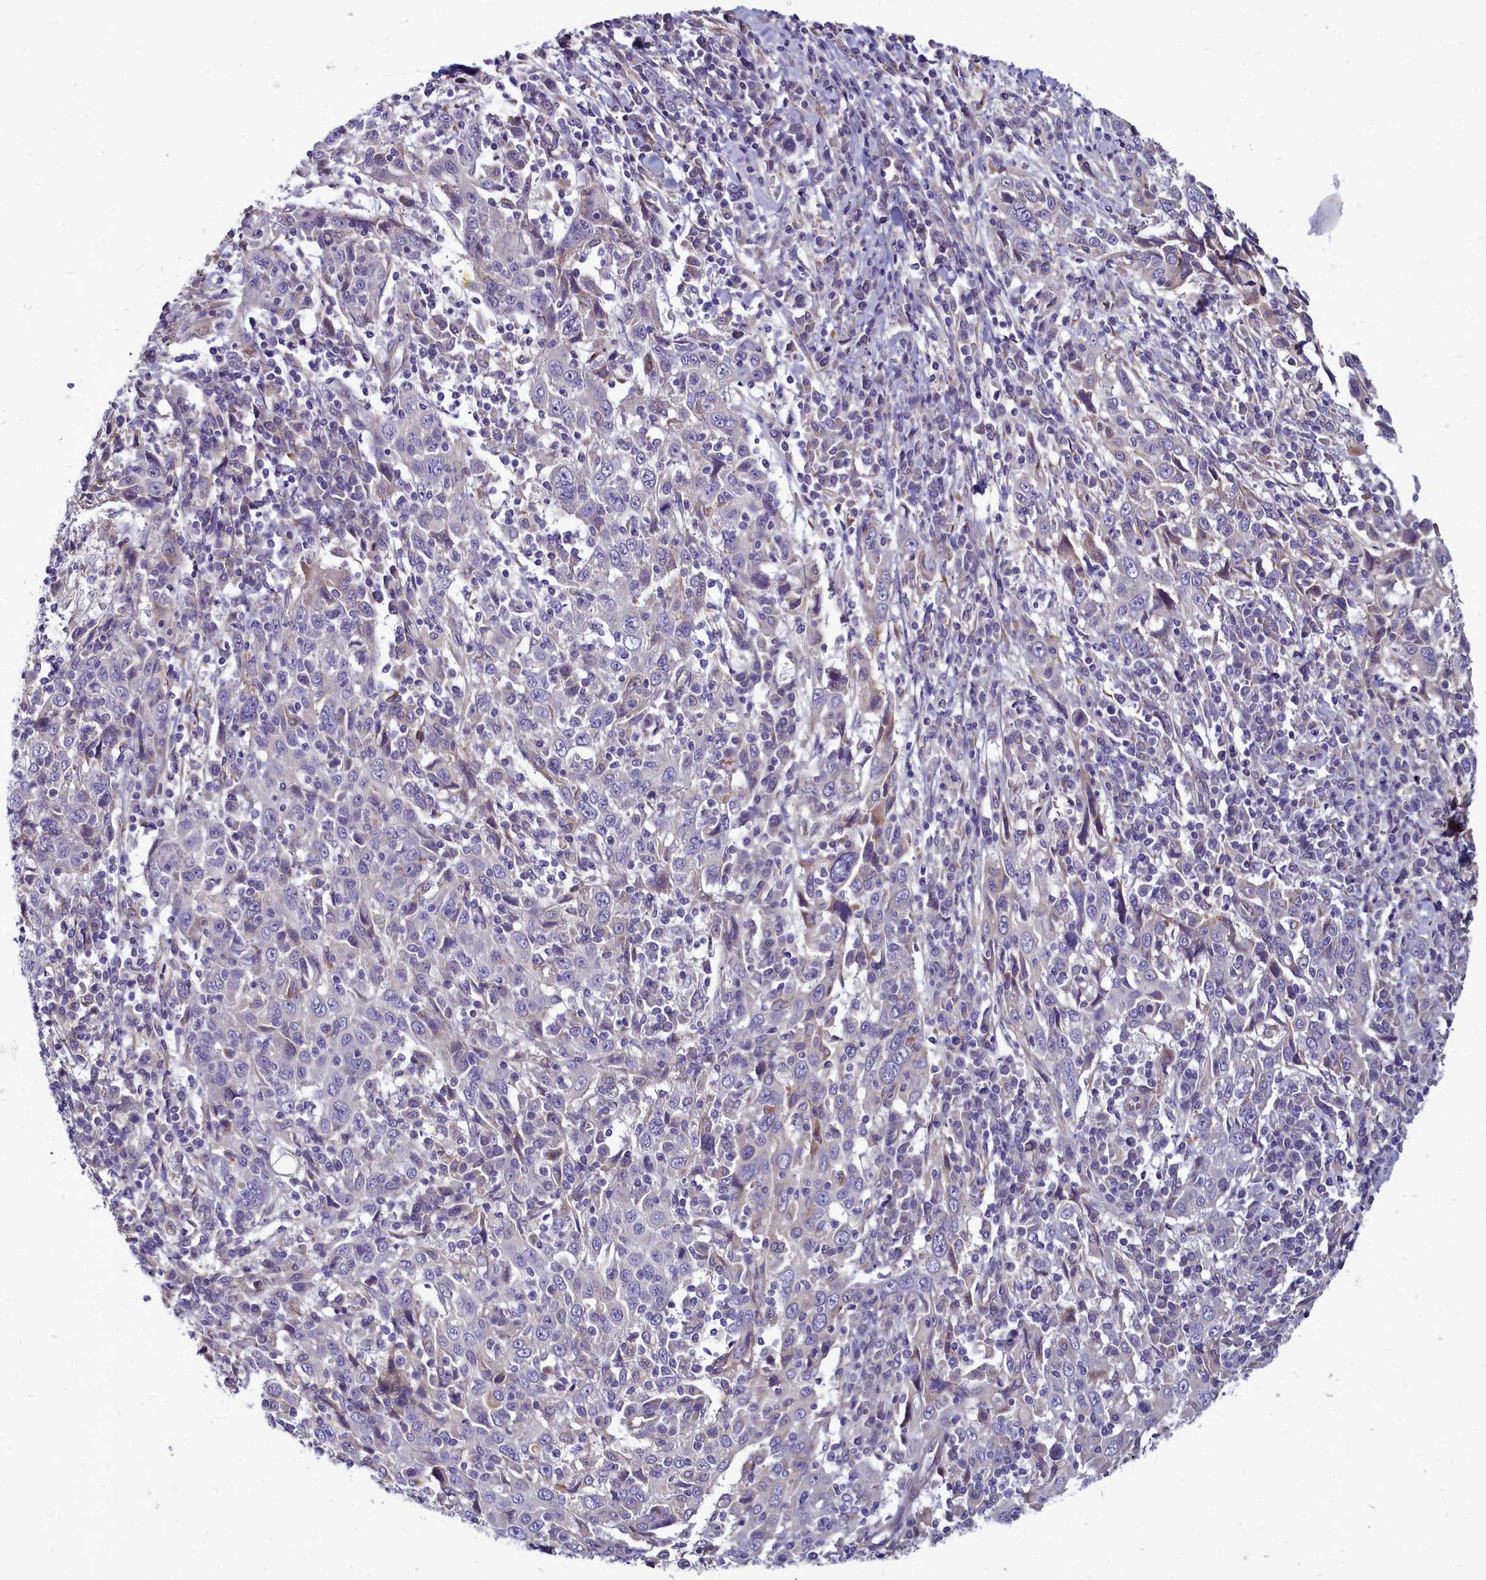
{"staining": {"intensity": "negative", "quantity": "none", "location": "none"}, "tissue": "cervical cancer", "cell_type": "Tumor cells", "image_type": "cancer", "snomed": [{"axis": "morphology", "description": "Squamous cell carcinoma, NOS"}, {"axis": "topography", "description": "Cervix"}], "caption": "This photomicrograph is of squamous cell carcinoma (cervical) stained with immunohistochemistry (IHC) to label a protein in brown with the nuclei are counter-stained blue. There is no expression in tumor cells.", "gene": "SMPD4", "patient": {"sex": "female", "age": 46}}